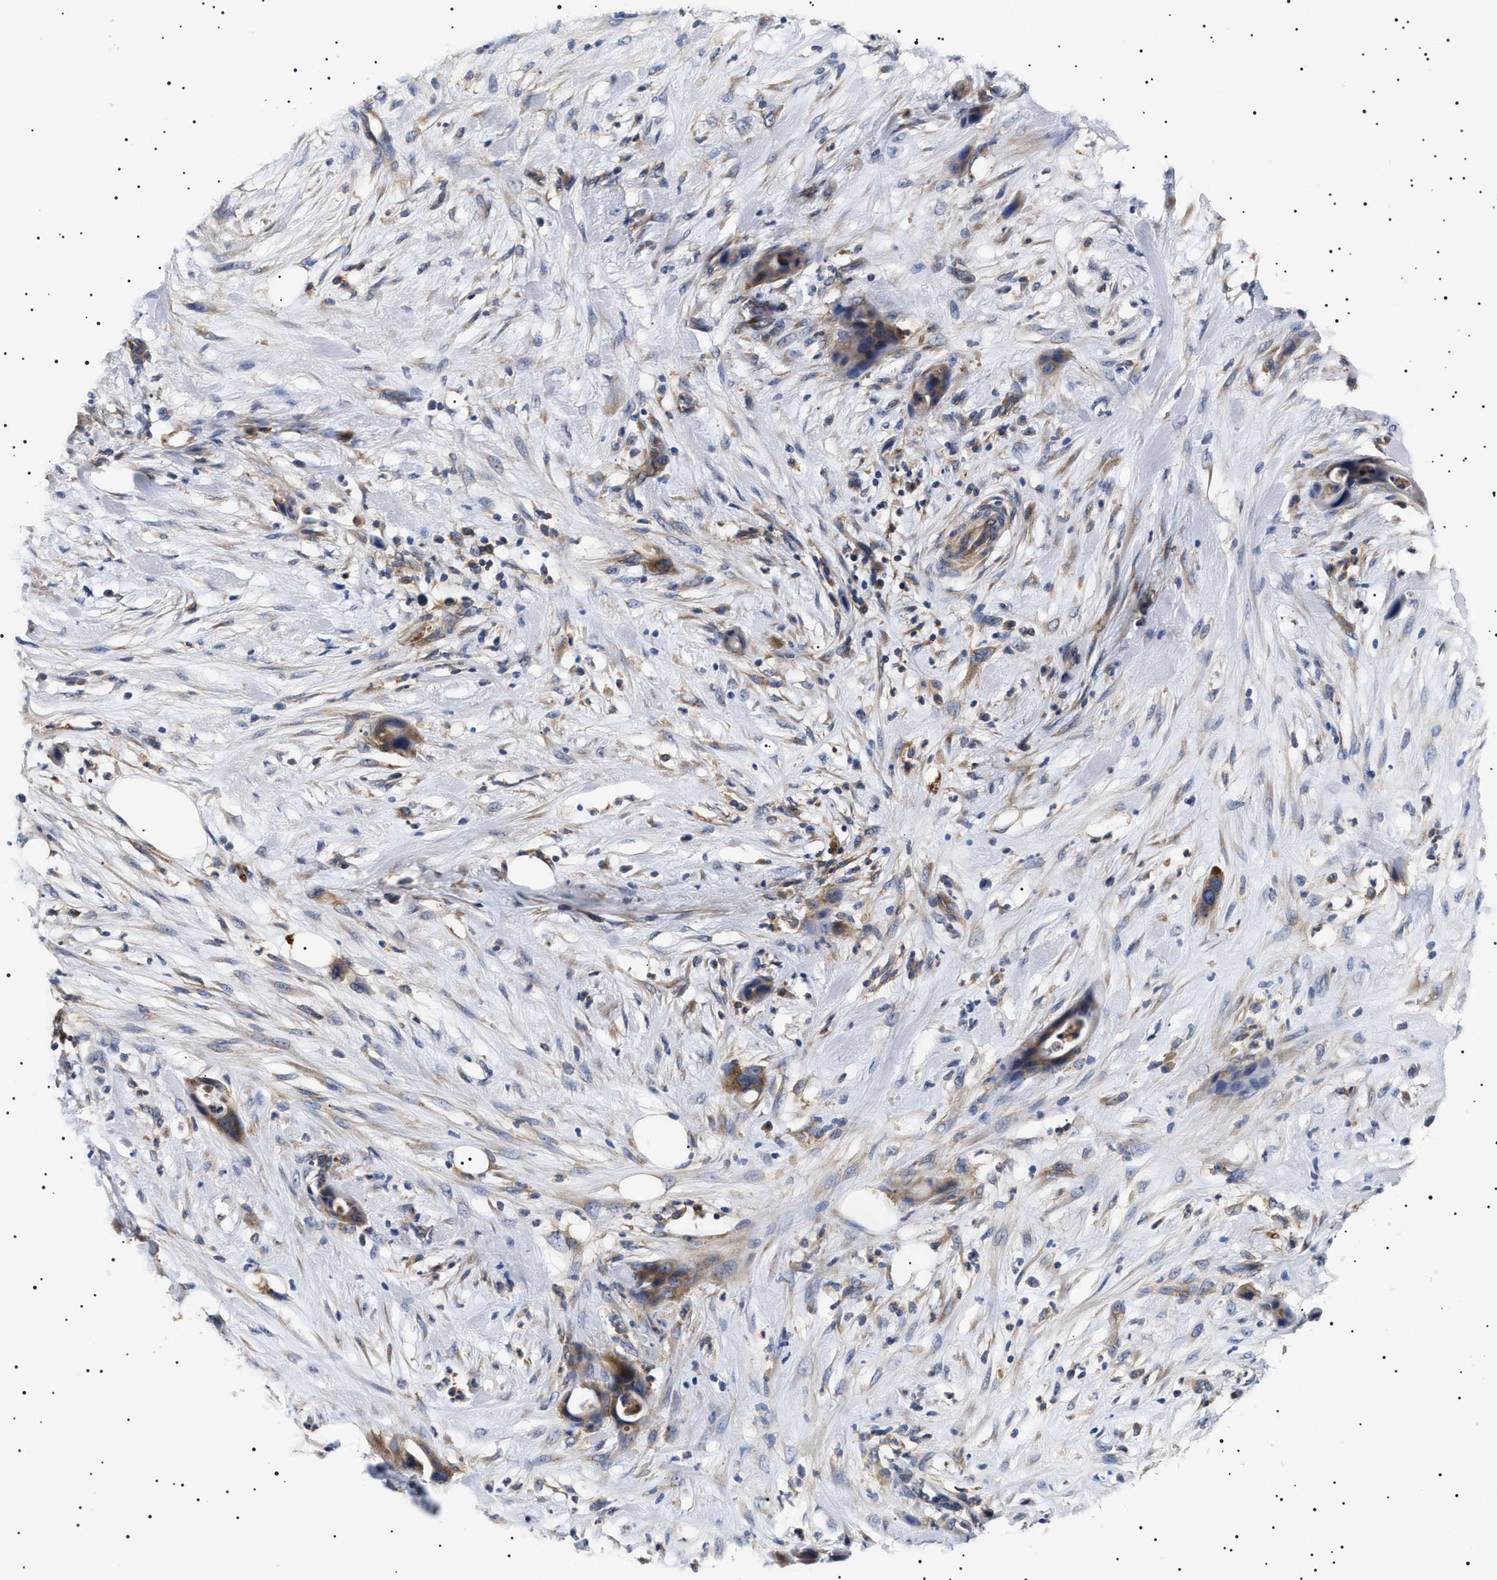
{"staining": {"intensity": "moderate", "quantity": ">75%", "location": "cytoplasmic/membranous"}, "tissue": "pancreatic cancer", "cell_type": "Tumor cells", "image_type": "cancer", "snomed": [{"axis": "morphology", "description": "Adenocarcinoma, NOS"}, {"axis": "topography", "description": "Pancreas"}], "caption": "Moderate cytoplasmic/membranous protein expression is identified in about >75% of tumor cells in pancreatic cancer (adenocarcinoma).", "gene": "TPP2", "patient": {"sex": "male", "age": 59}}